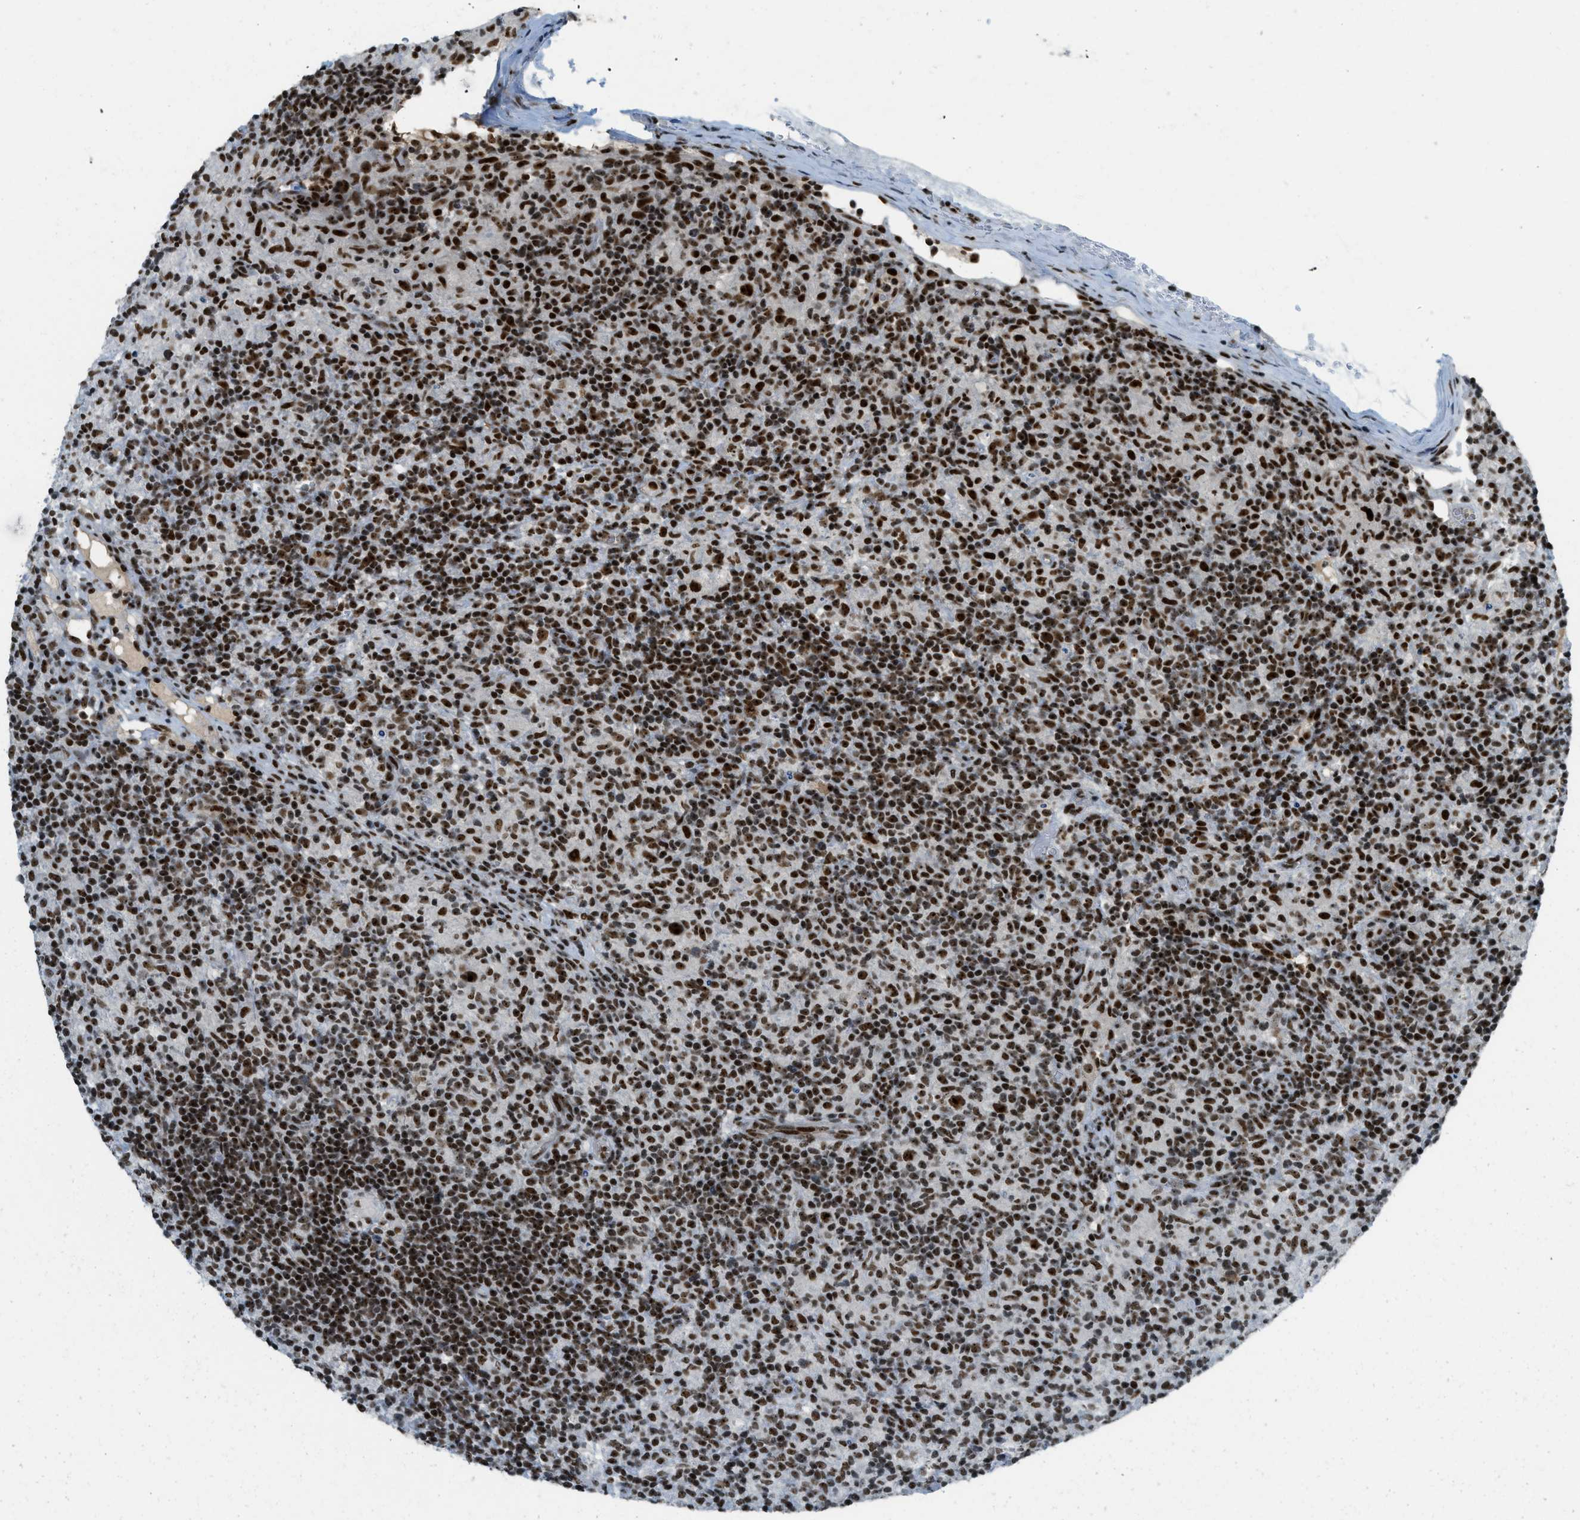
{"staining": {"intensity": "strong", "quantity": ">75%", "location": "nuclear"}, "tissue": "lymphoma", "cell_type": "Tumor cells", "image_type": "cancer", "snomed": [{"axis": "morphology", "description": "Hodgkin's disease, NOS"}, {"axis": "topography", "description": "Lymph node"}], "caption": "The histopathology image displays a brown stain indicating the presence of a protein in the nuclear of tumor cells in lymphoma.", "gene": "URB1", "patient": {"sex": "male", "age": 70}}